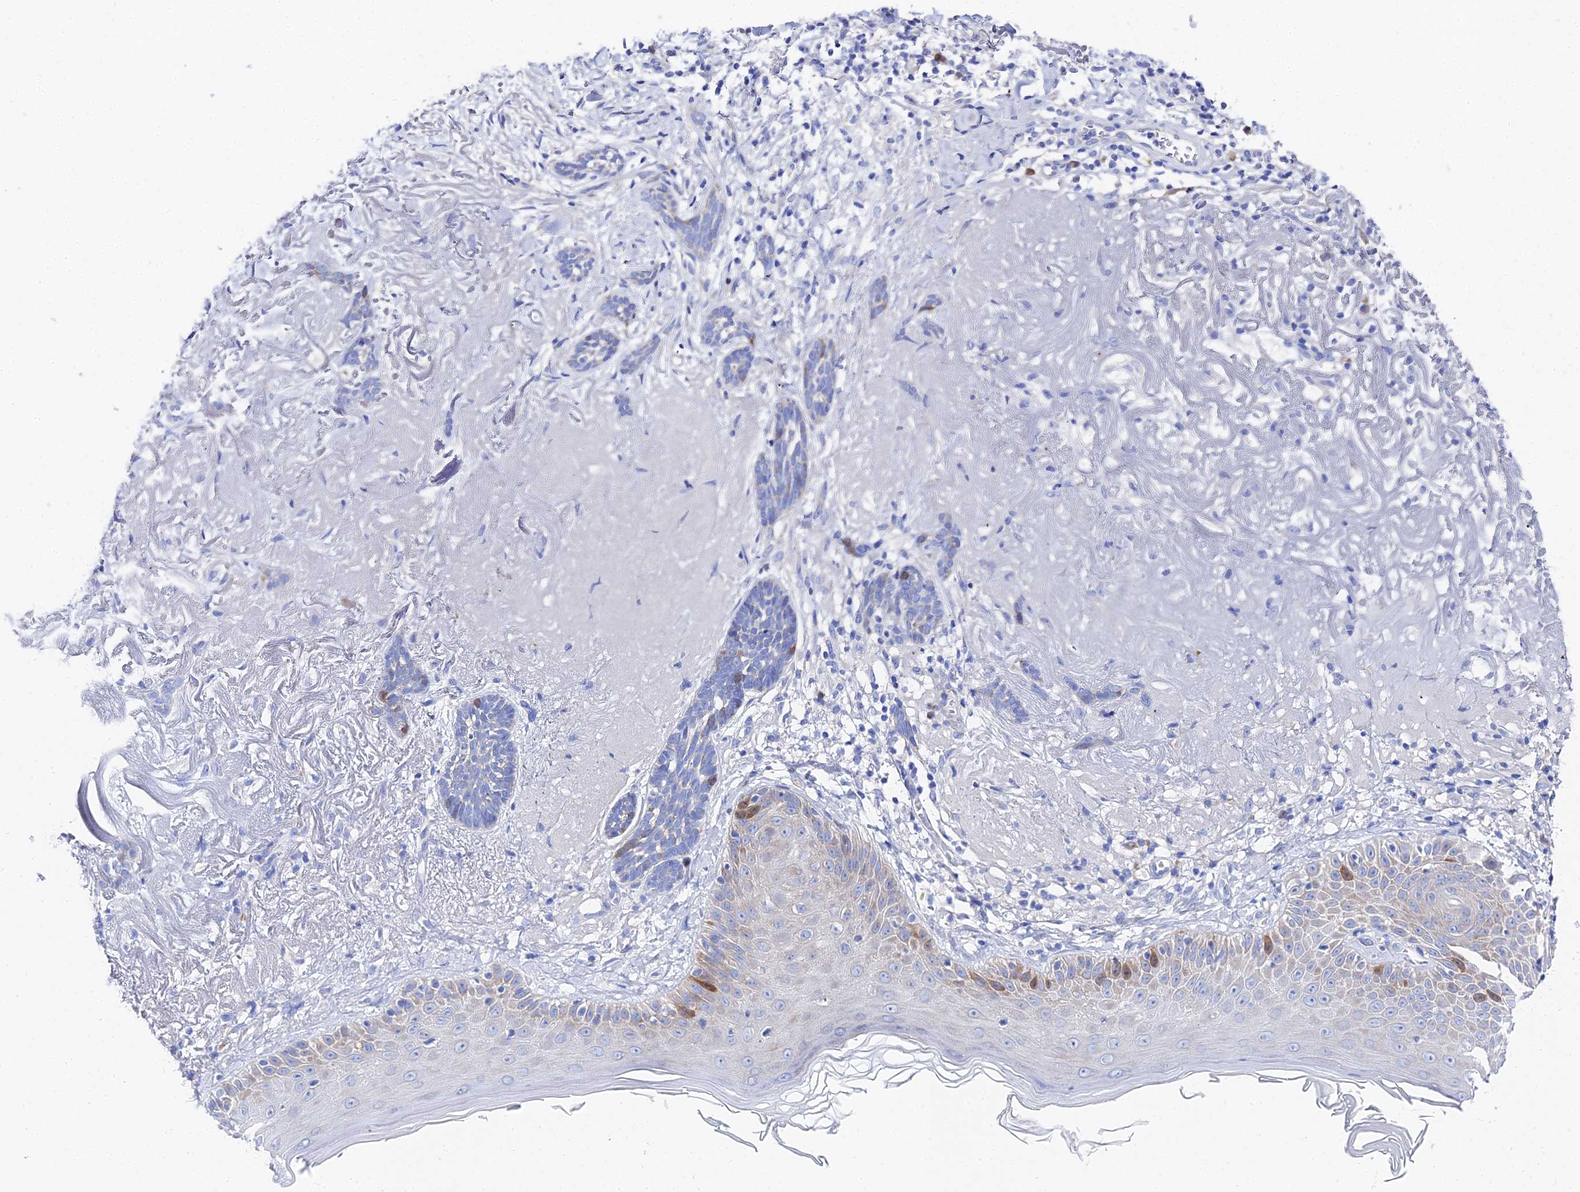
{"staining": {"intensity": "moderate", "quantity": "<25%", "location": "cytoplasmic/membranous"}, "tissue": "skin cancer", "cell_type": "Tumor cells", "image_type": "cancer", "snomed": [{"axis": "morphology", "description": "Basal cell carcinoma"}, {"axis": "topography", "description": "Skin"}], "caption": "Immunohistochemistry (IHC) (DAB) staining of skin basal cell carcinoma shows moderate cytoplasmic/membranous protein staining in about <25% of tumor cells.", "gene": "PTTG1", "patient": {"sex": "male", "age": 71}}